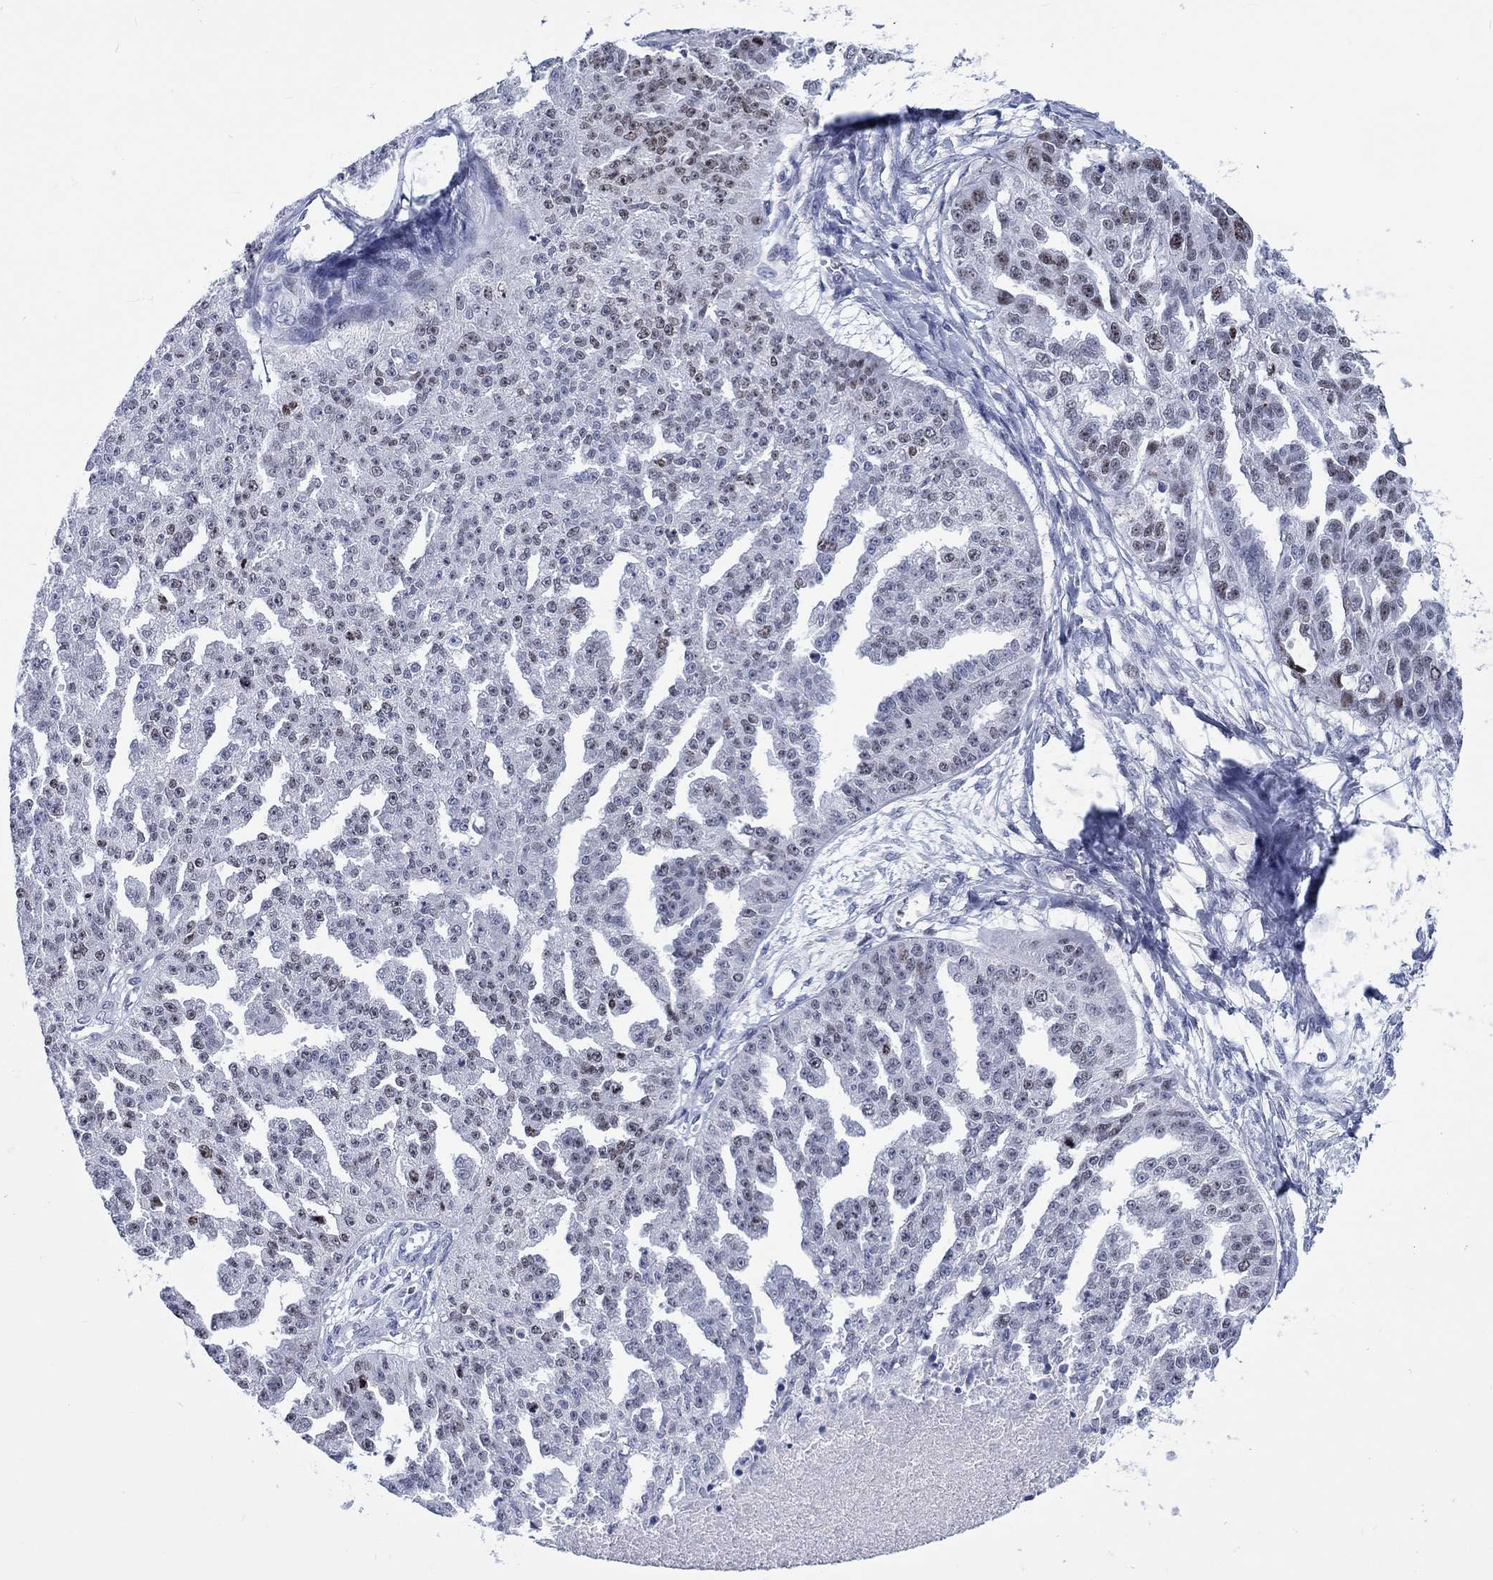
{"staining": {"intensity": "moderate", "quantity": "<25%", "location": "nuclear"}, "tissue": "ovarian cancer", "cell_type": "Tumor cells", "image_type": "cancer", "snomed": [{"axis": "morphology", "description": "Cystadenocarcinoma, serous, NOS"}, {"axis": "topography", "description": "Ovary"}], "caption": "Protein staining reveals moderate nuclear staining in approximately <25% of tumor cells in serous cystadenocarcinoma (ovarian). Nuclei are stained in blue.", "gene": "CDCA2", "patient": {"sex": "female", "age": 58}}